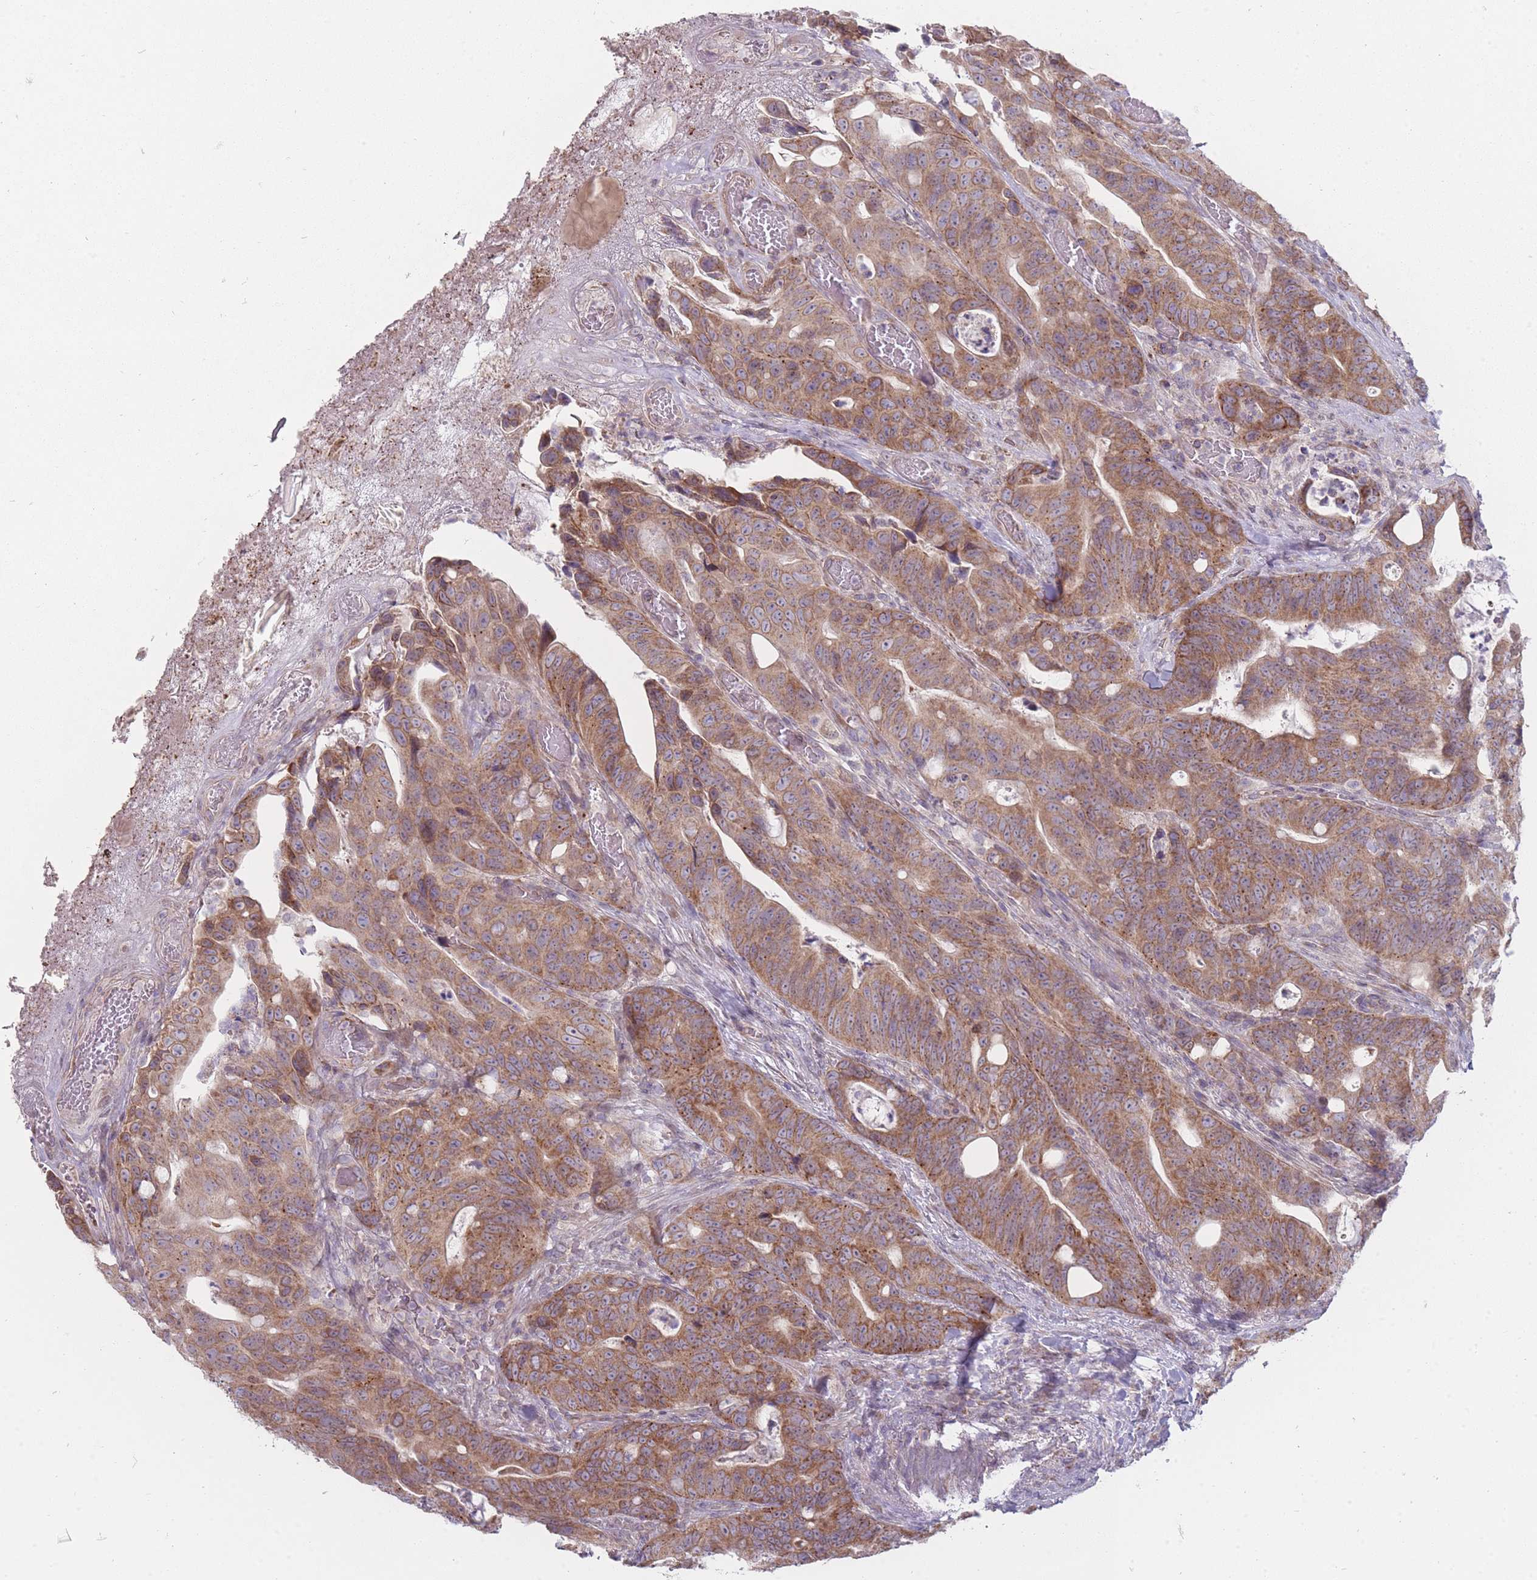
{"staining": {"intensity": "moderate", "quantity": ">75%", "location": "cytoplasmic/membranous"}, "tissue": "colorectal cancer", "cell_type": "Tumor cells", "image_type": "cancer", "snomed": [{"axis": "morphology", "description": "Adenocarcinoma, NOS"}, {"axis": "topography", "description": "Colon"}], "caption": "Adenocarcinoma (colorectal) stained with a protein marker displays moderate staining in tumor cells.", "gene": "PCDH12", "patient": {"sex": "female", "age": 82}}